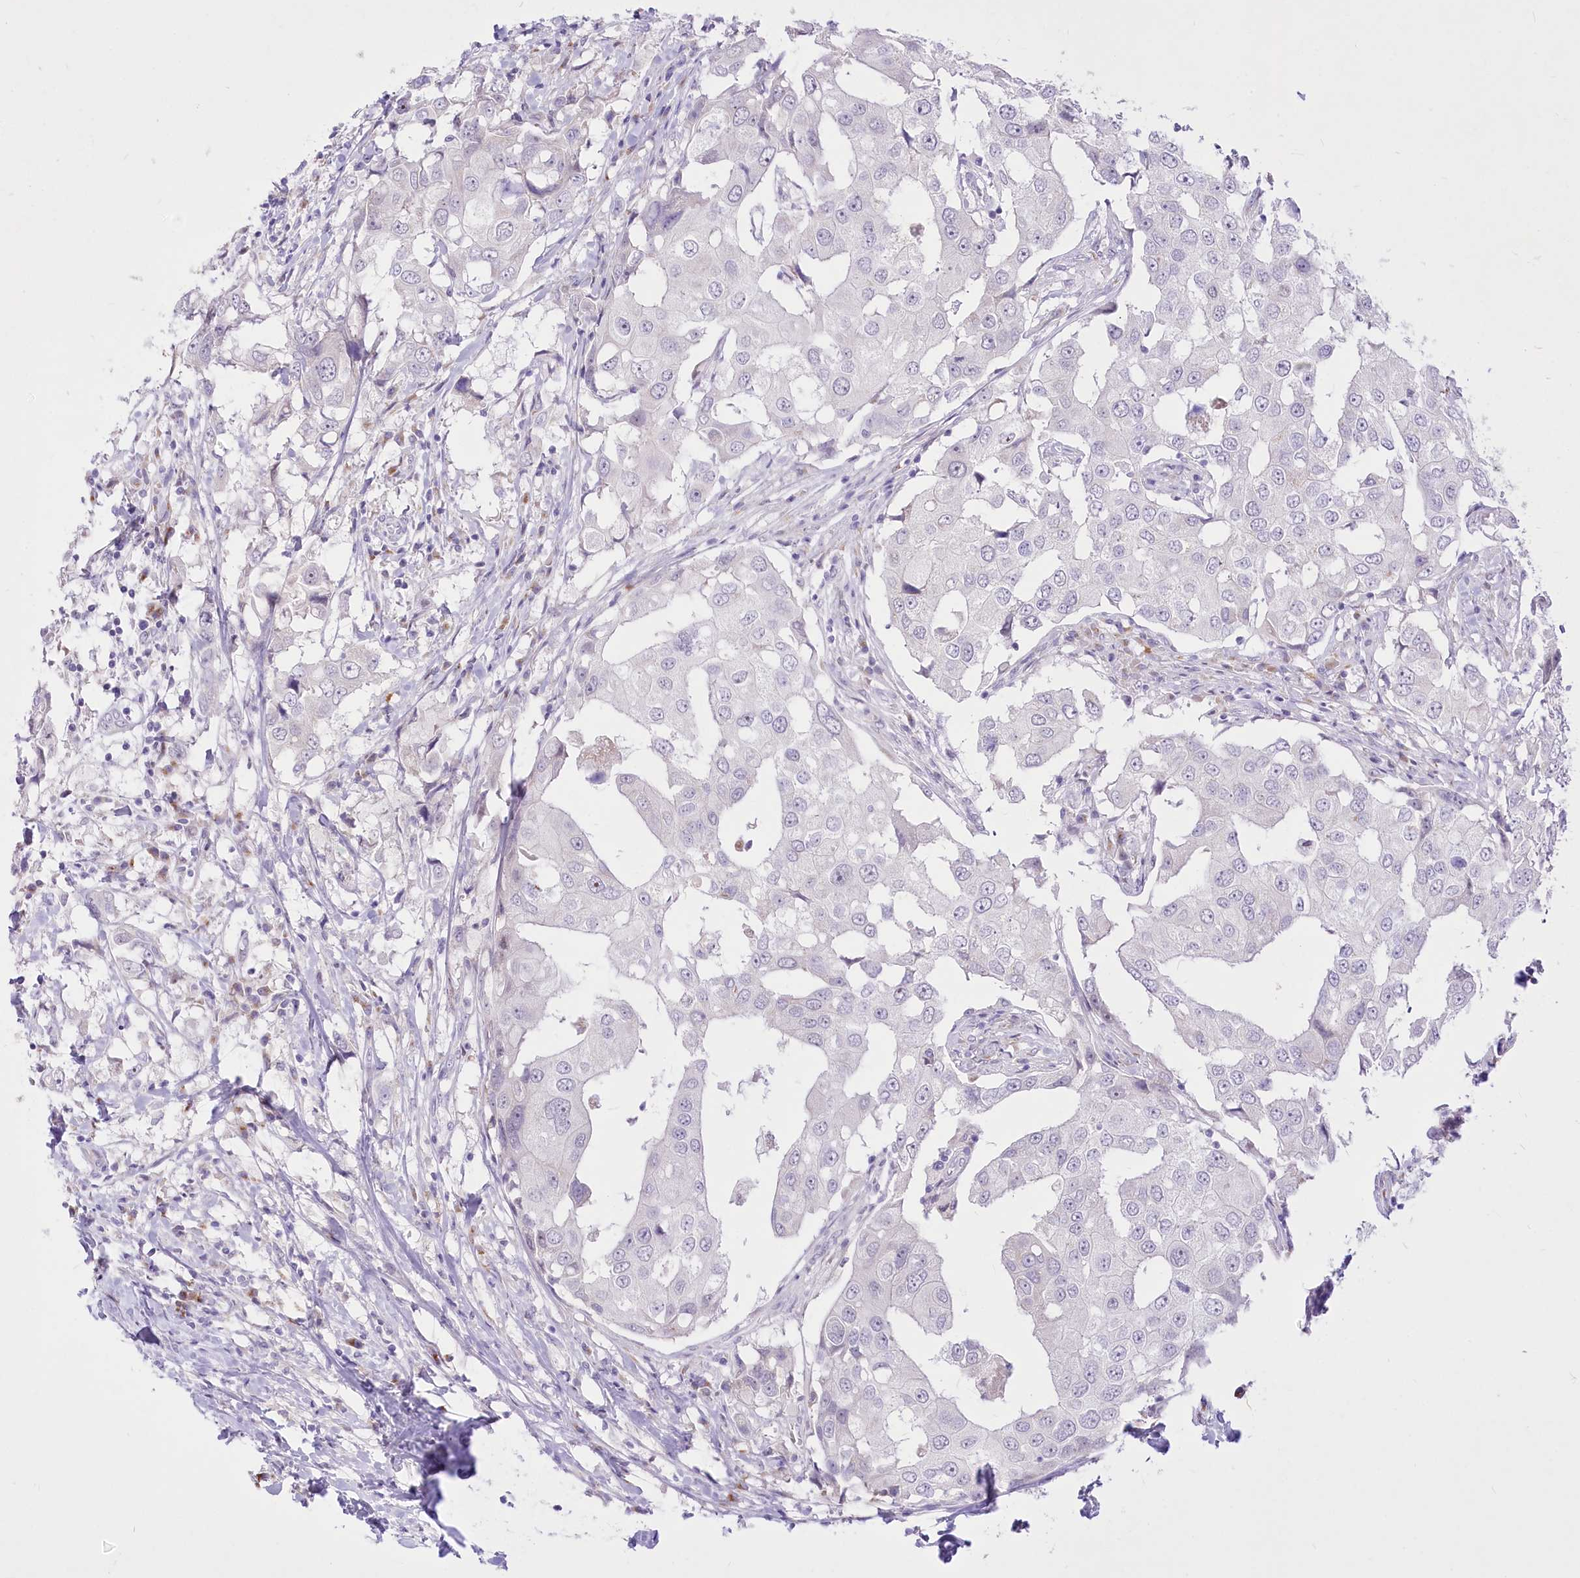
{"staining": {"intensity": "negative", "quantity": "none", "location": "none"}, "tissue": "breast cancer", "cell_type": "Tumor cells", "image_type": "cancer", "snomed": [{"axis": "morphology", "description": "Duct carcinoma"}, {"axis": "topography", "description": "Breast"}], "caption": "This image is of breast cancer (infiltrating ductal carcinoma) stained with immunohistochemistry (IHC) to label a protein in brown with the nuclei are counter-stained blue. There is no expression in tumor cells.", "gene": "BEND7", "patient": {"sex": "female", "age": 27}}